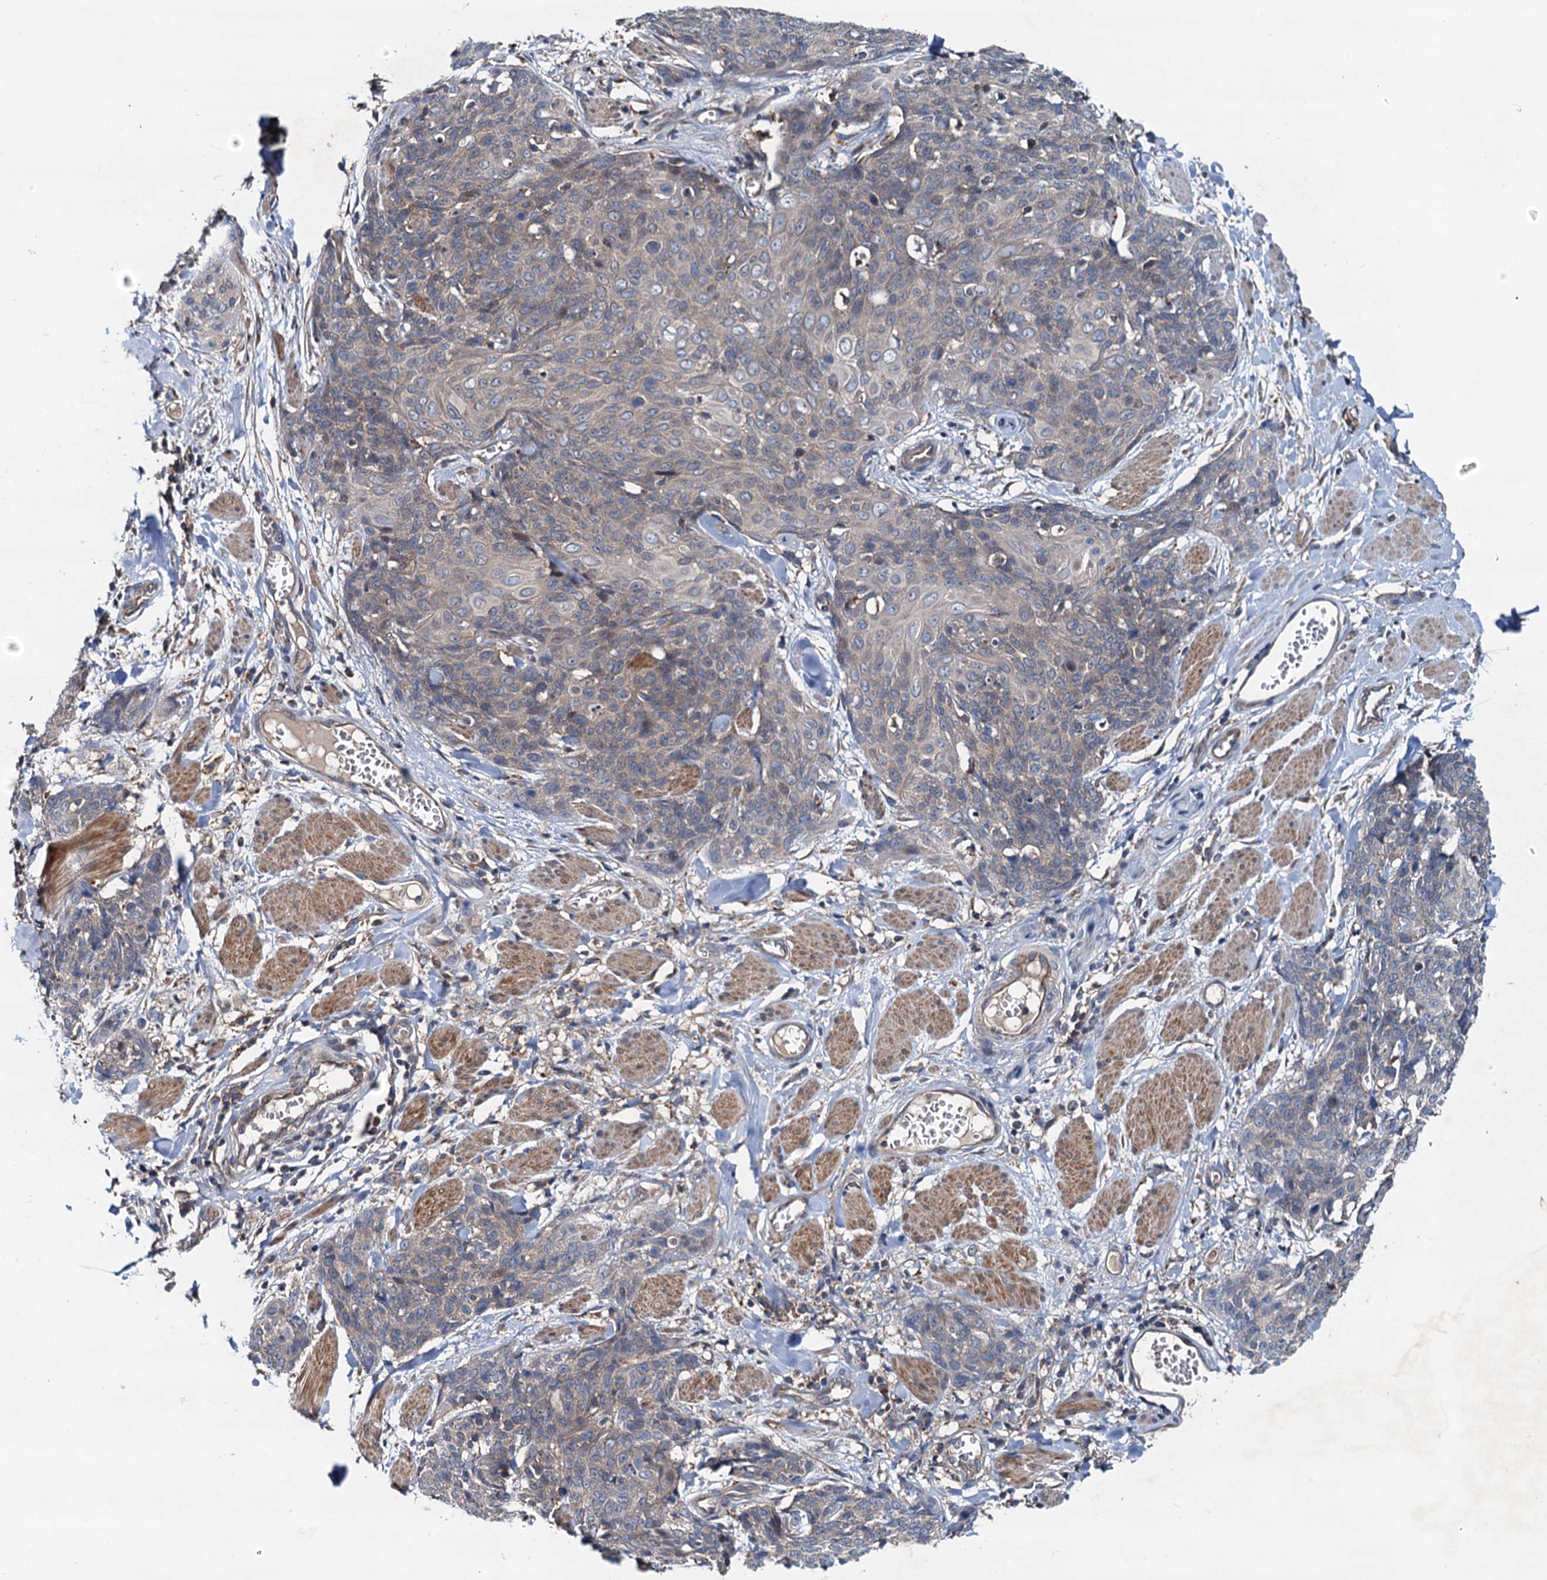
{"staining": {"intensity": "weak", "quantity": "25%-75%", "location": "cytoplasmic/membranous"}, "tissue": "skin cancer", "cell_type": "Tumor cells", "image_type": "cancer", "snomed": [{"axis": "morphology", "description": "Squamous cell carcinoma, NOS"}, {"axis": "topography", "description": "Skin"}, {"axis": "topography", "description": "Vulva"}], "caption": "The photomicrograph exhibits a brown stain indicating the presence of a protein in the cytoplasmic/membranous of tumor cells in skin cancer.", "gene": "EFL1", "patient": {"sex": "female", "age": 85}}